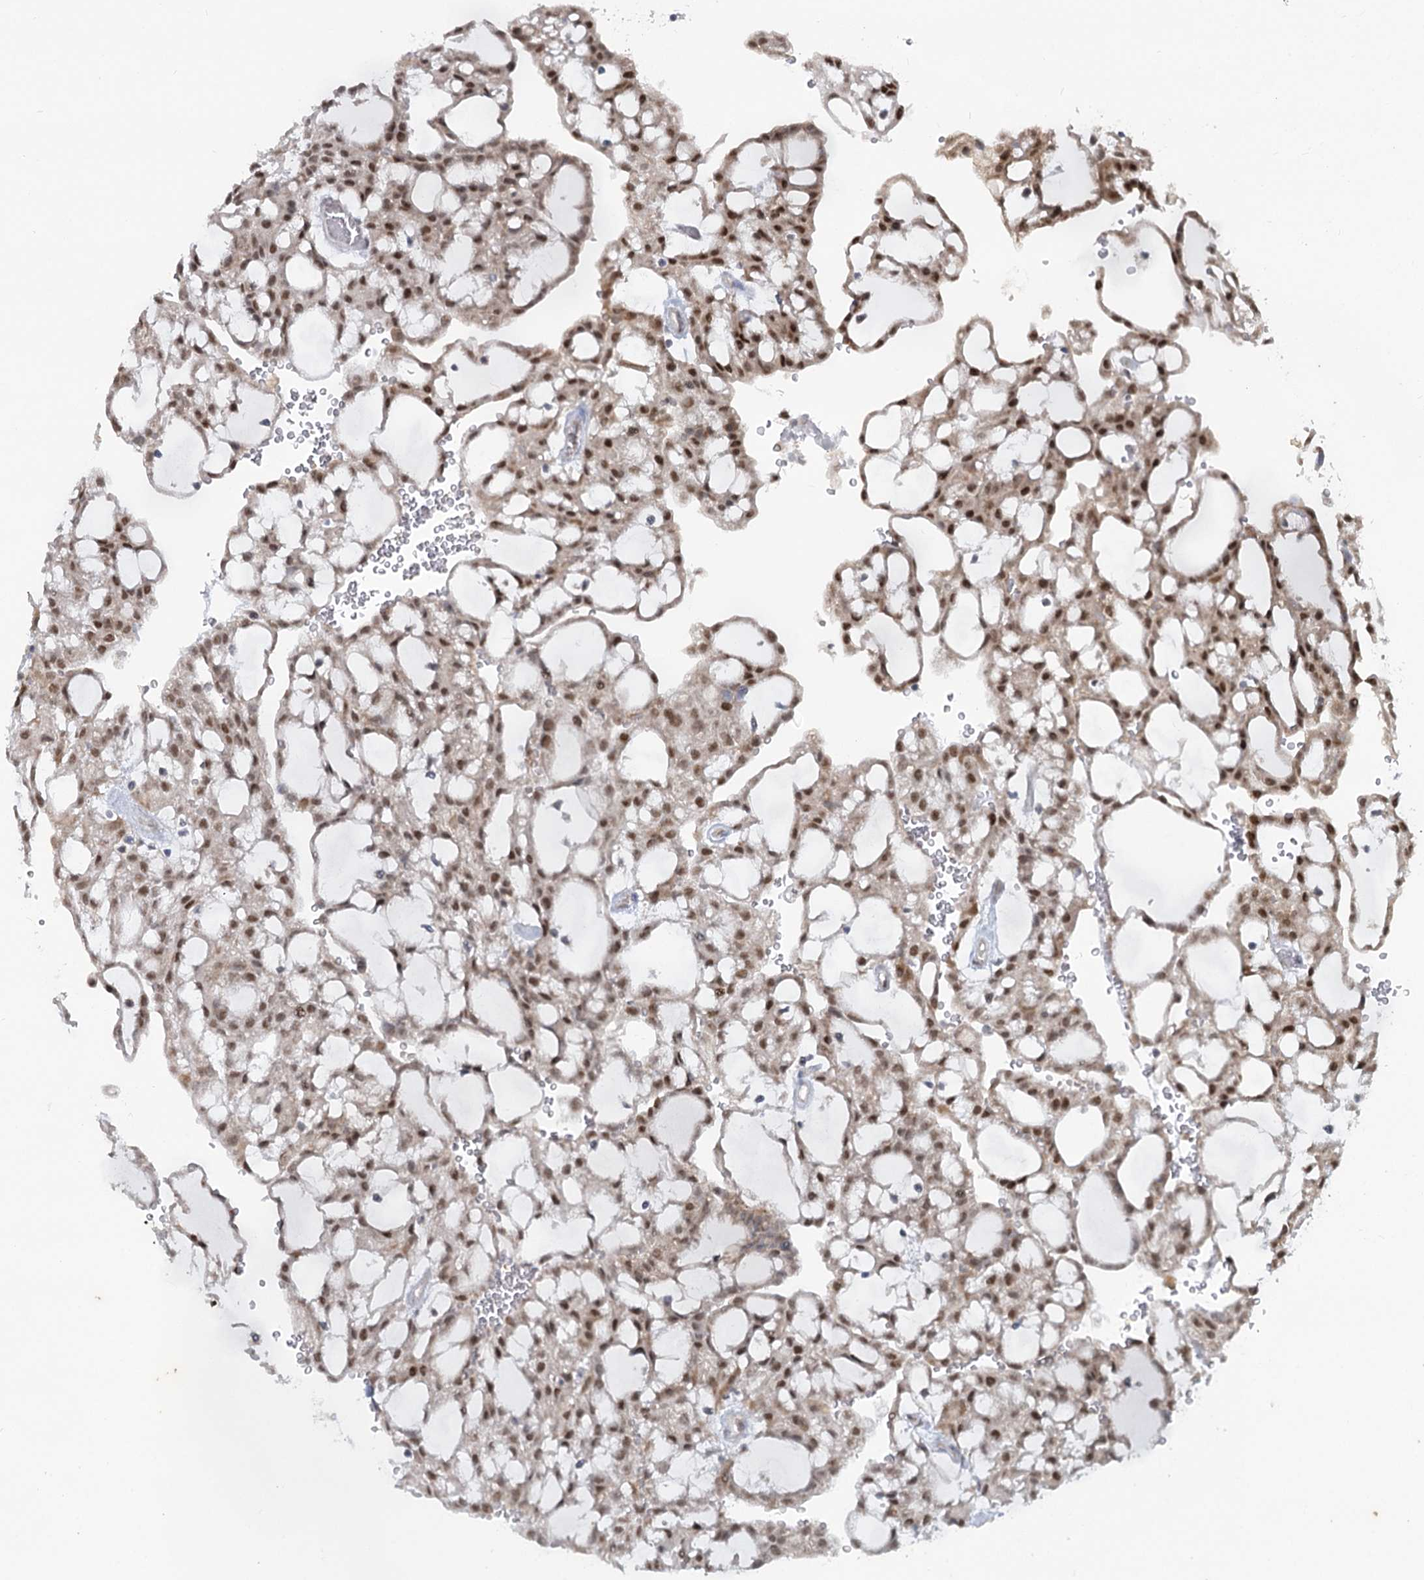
{"staining": {"intensity": "moderate", "quantity": ">75%", "location": "nuclear"}, "tissue": "renal cancer", "cell_type": "Tumor cells", "image_type": "cancer", "snomed": [{"axis": "morphology", "description": "Adenocarcinoma, NOS"}, {"axis": "topography", "description": "Kidney"}], "caption": "About >75% of tumor cells in renal adenocarcinoma display moderate nuclear protein expression as visualized by brown immunohistochemical staining.", "gene": "MTG1", "patient": {"sex": "male", "age": 63}}